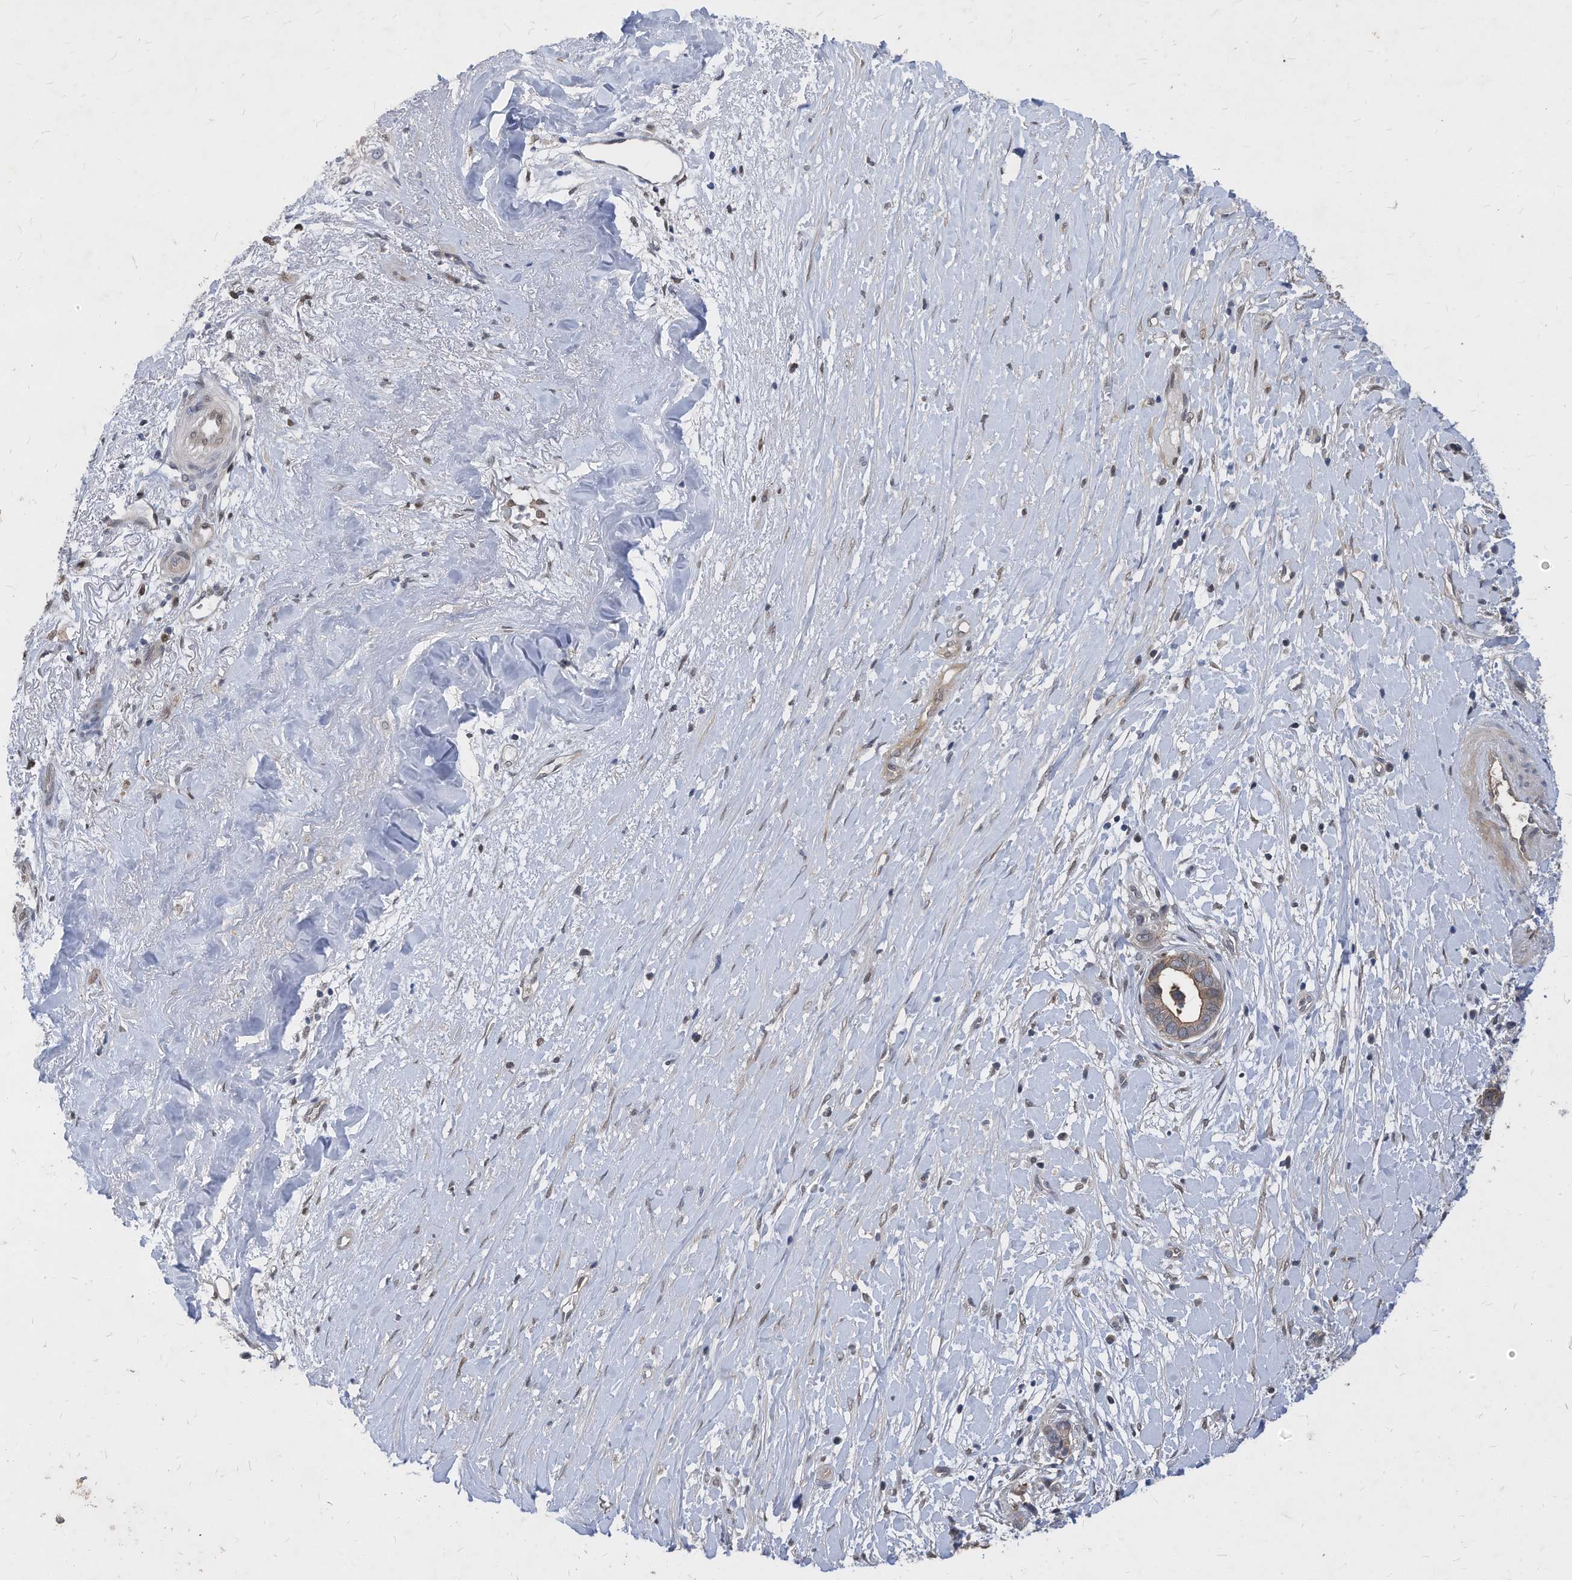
{"staining": {"intensity": "weak", "quantity": ">75%", "location": "cytoplasmic/membranous,nuclear"}, "tissue": "liver cancer", "cell_type": "Tumor cells", "image_type": "cancer", "snomed": [{"axis": "morphology", "description": "Cholangiocarcinoma"}, {"axis": "topography", "description": "Liver"}], "caption": "A micrograph of human cholangiocarcinoma (liver) stained for a protein reveals weak cytoplasmic/membranous and nuclear brown staining in tumor cells.", "gene": "KPNB1", "patient": {"sex": "female", "age": 79}}